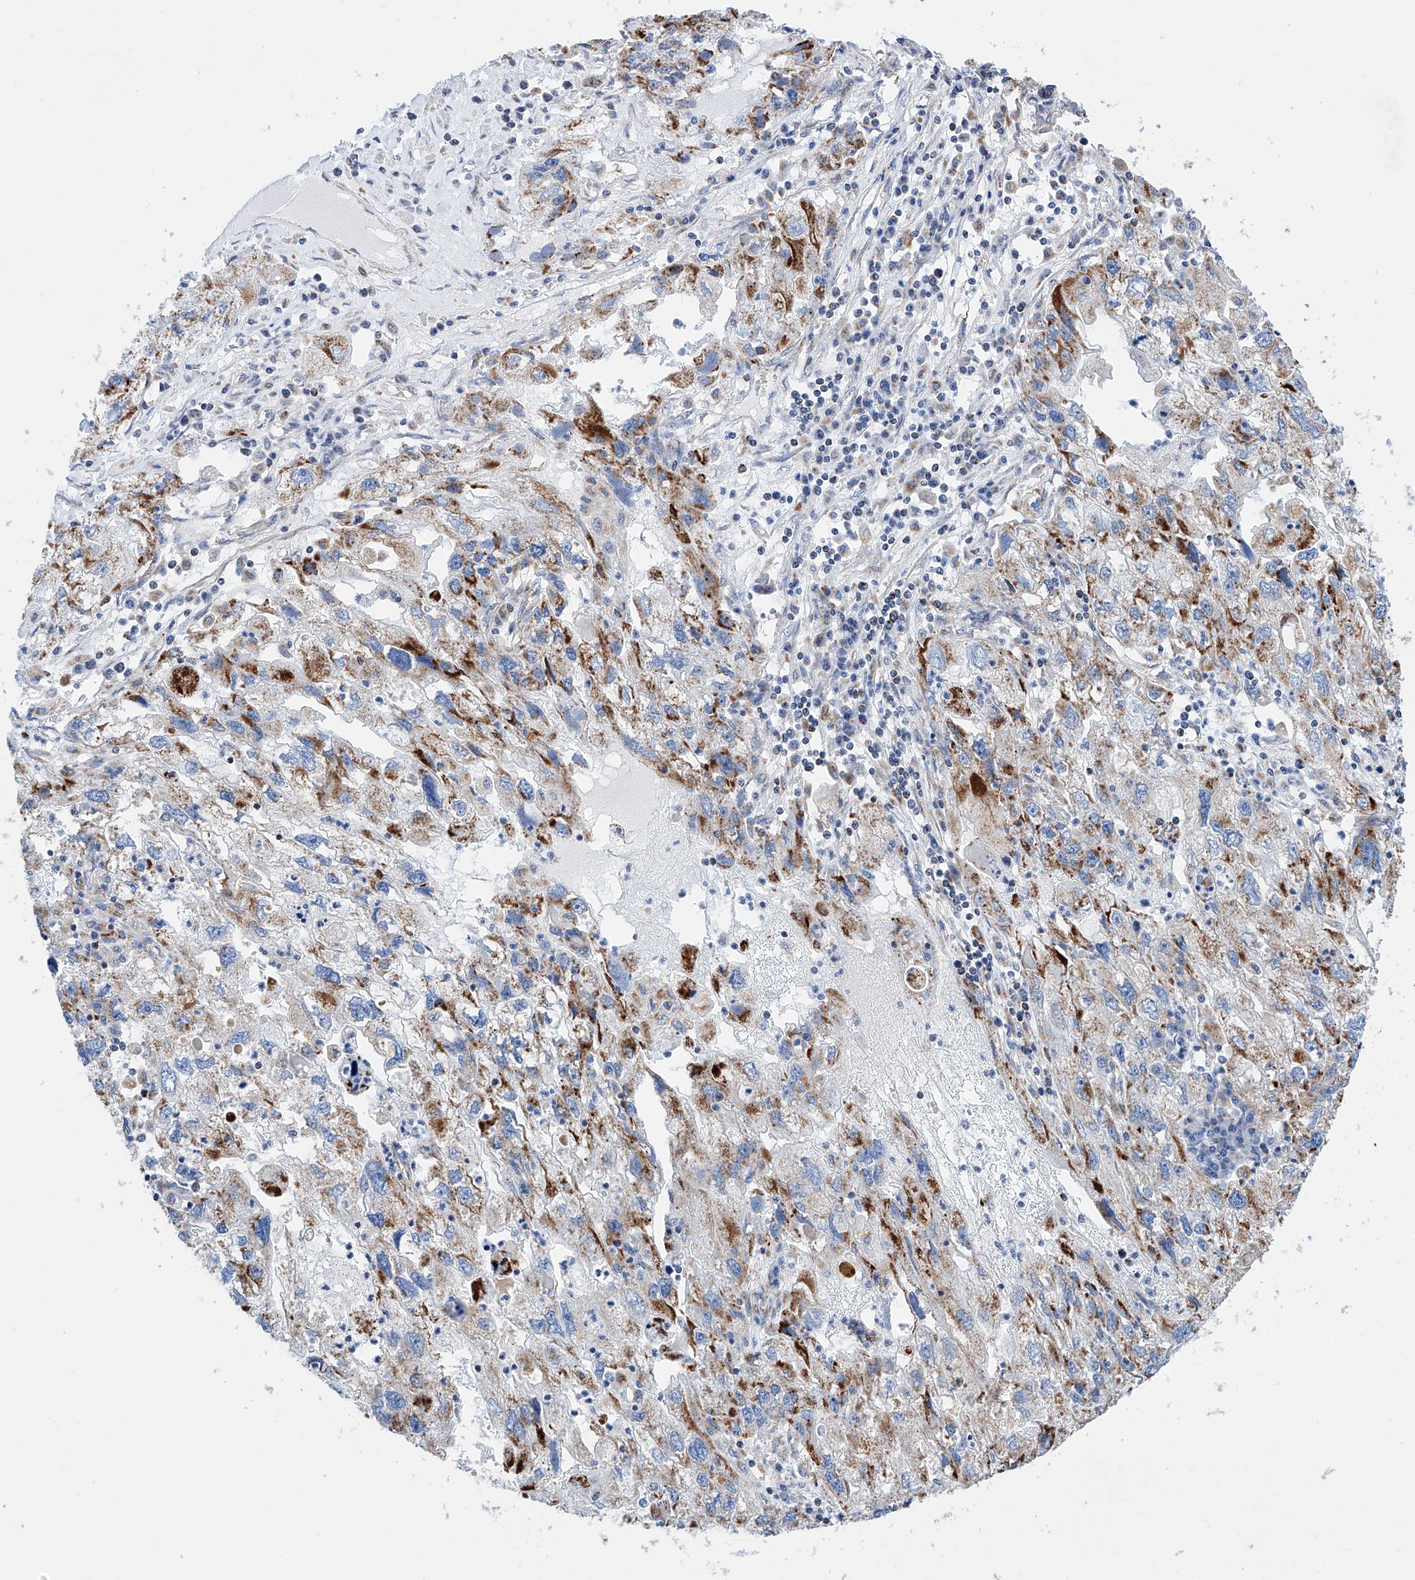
{"staining": {"intensity": "moderate", "quantity": "25%-75%", "location": "cytoplasmic/membranous"}, "tissue": "endometrial cancer", "cell_type": "Tumor cells", "image_type": "cancer", "snomed": [{"axis": "morphology", "description": "Adenocarcinoma, NOS"}, {"axis": "topography", "description": "Endometrium"}], "caption": "IHC of human endometrial cancer (adenocarcinoma) demonstrates medium levels of moderate cytoplasmic/membranous positivity in approximately 25%-75% of tumor cells.", "gene": "C6orf62", "patient": {"sex": "female", "age": 49}}